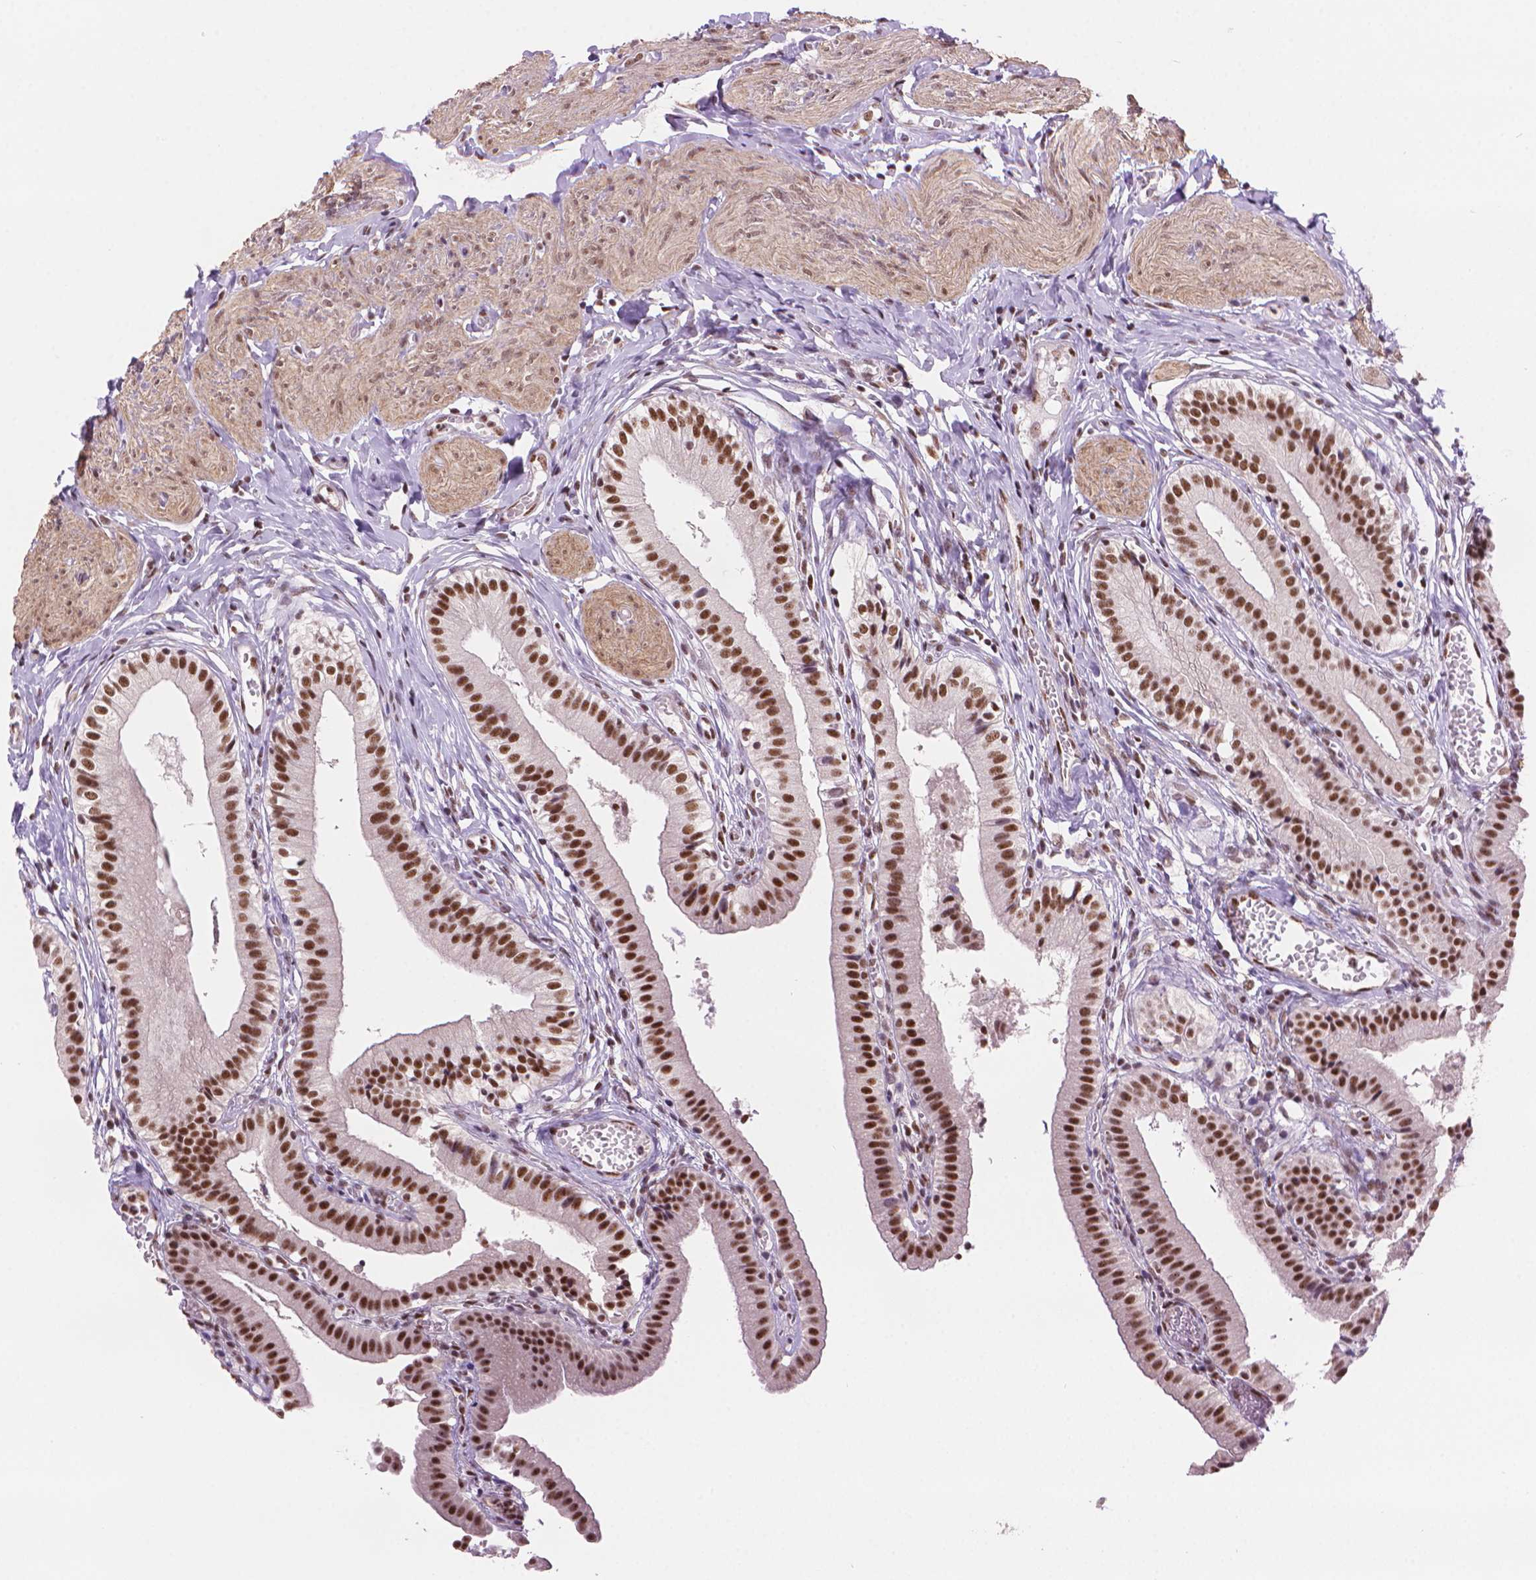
{"staining": {"intensity": "moderate", "quantity": ">75%", "location": "nuclear"}, "tissue": "gallbladder", "cell_type": "Glandular cells", "image_type": "normal", "snomed": [{"axis": "morphology", "description": "Normal tissue, NOS"}, {"axis": "topography", "description": "Gallbladder"}], "caption": "Human gallbladder stained with a brown dye displays moderate nuclear positive positivity in about >75% of glandular cells.", "gene": "UBN1", "patient": {"sex": "female", "age": 47}}